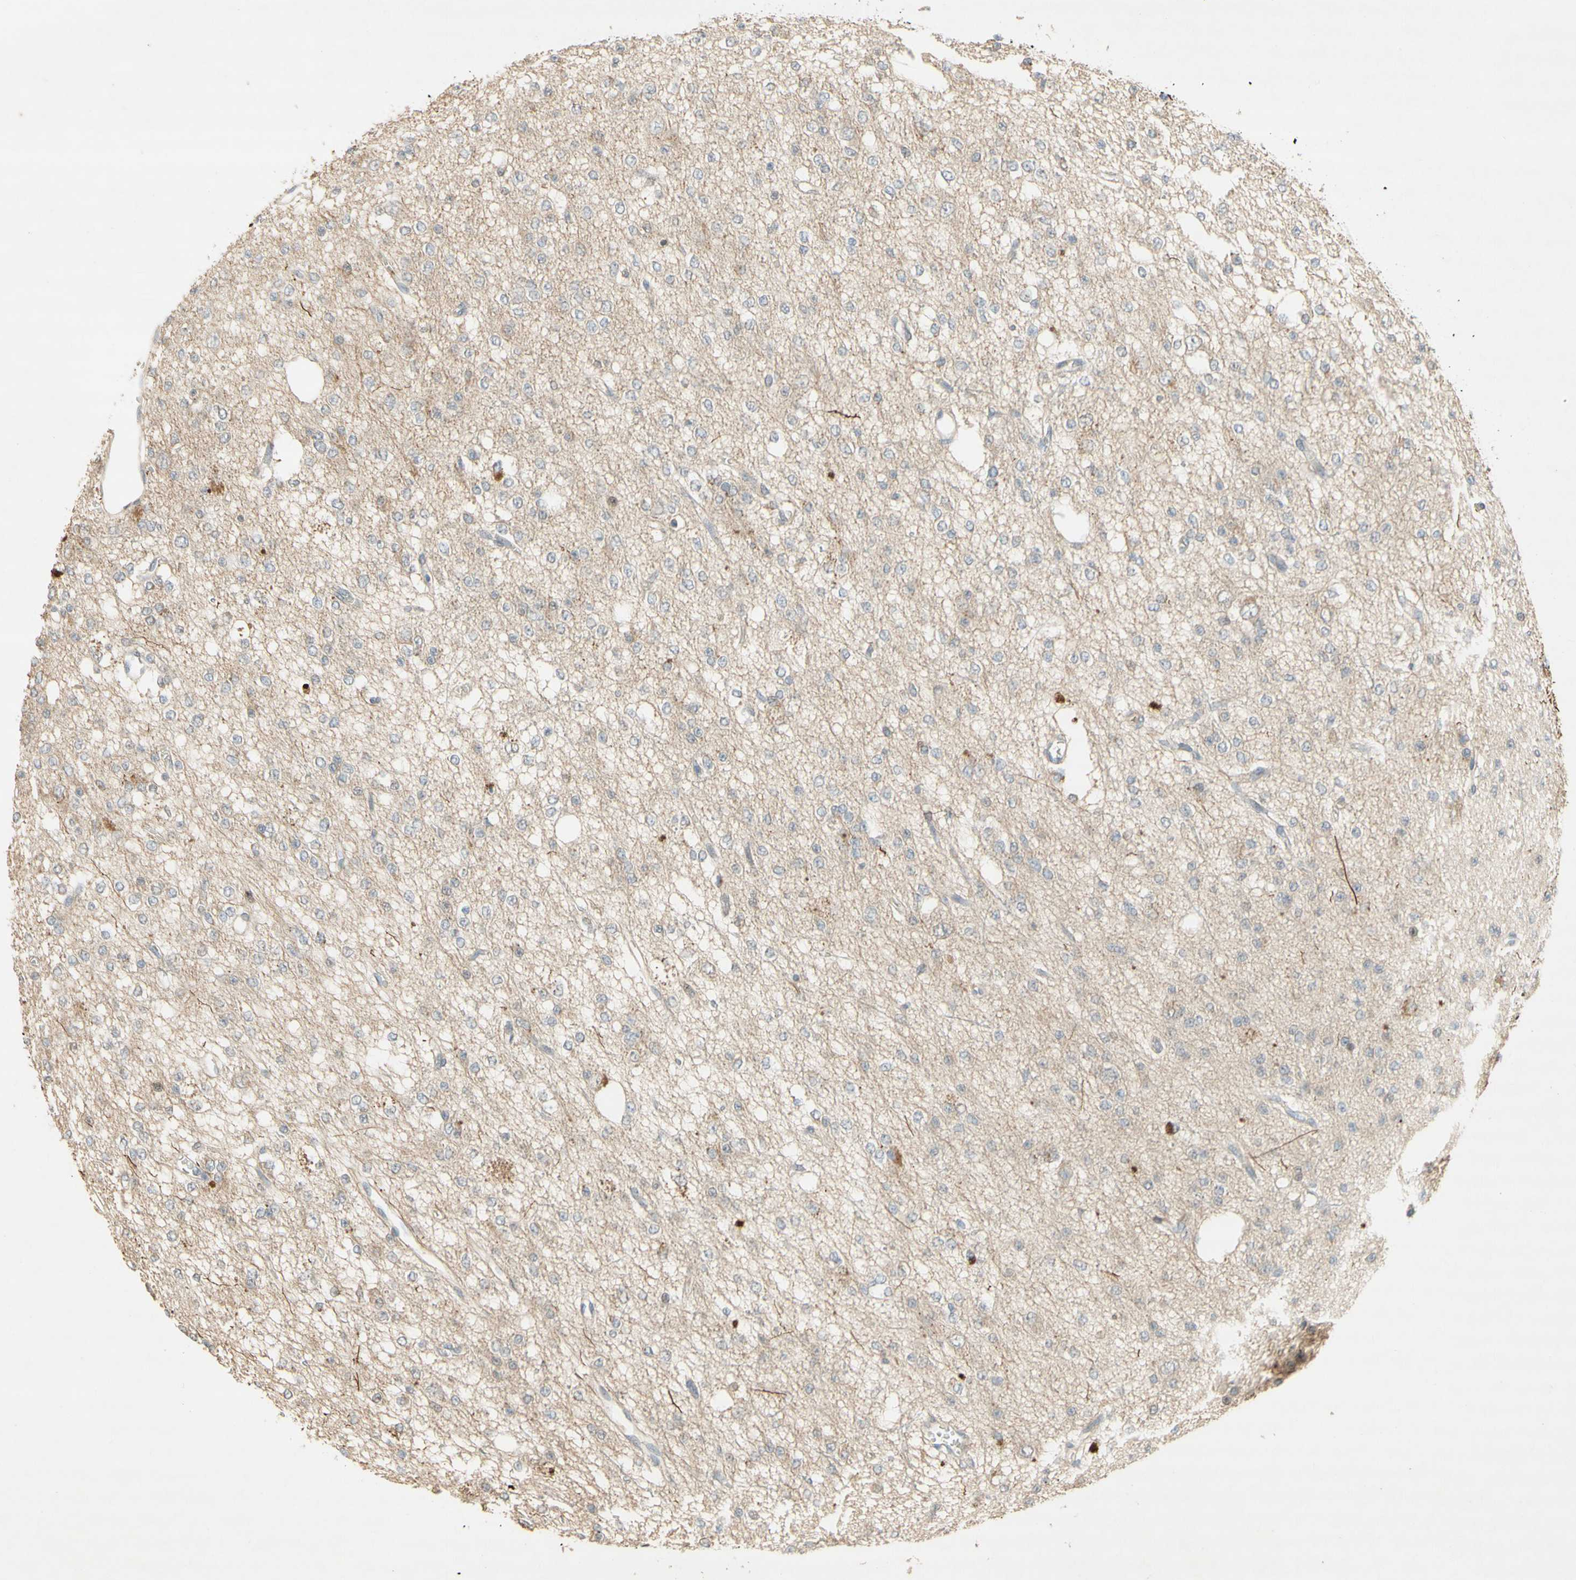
{"staining": {"intensity": "negative", "quantity": "none", "location": "none"}, "tissue": "glioma", "cell_type": "Tumor cells", "image_type": "cancer", "snomed": [{"axis": "morphology", "description": "Glioma, malignant, Low grade"}, {"axis": "topography", "description": "Brain"}], "caption": "The image displays no staining of tumor cells in glioma.", "gene": "NRG4", "patient": {"sex": "male", "age": 38}}